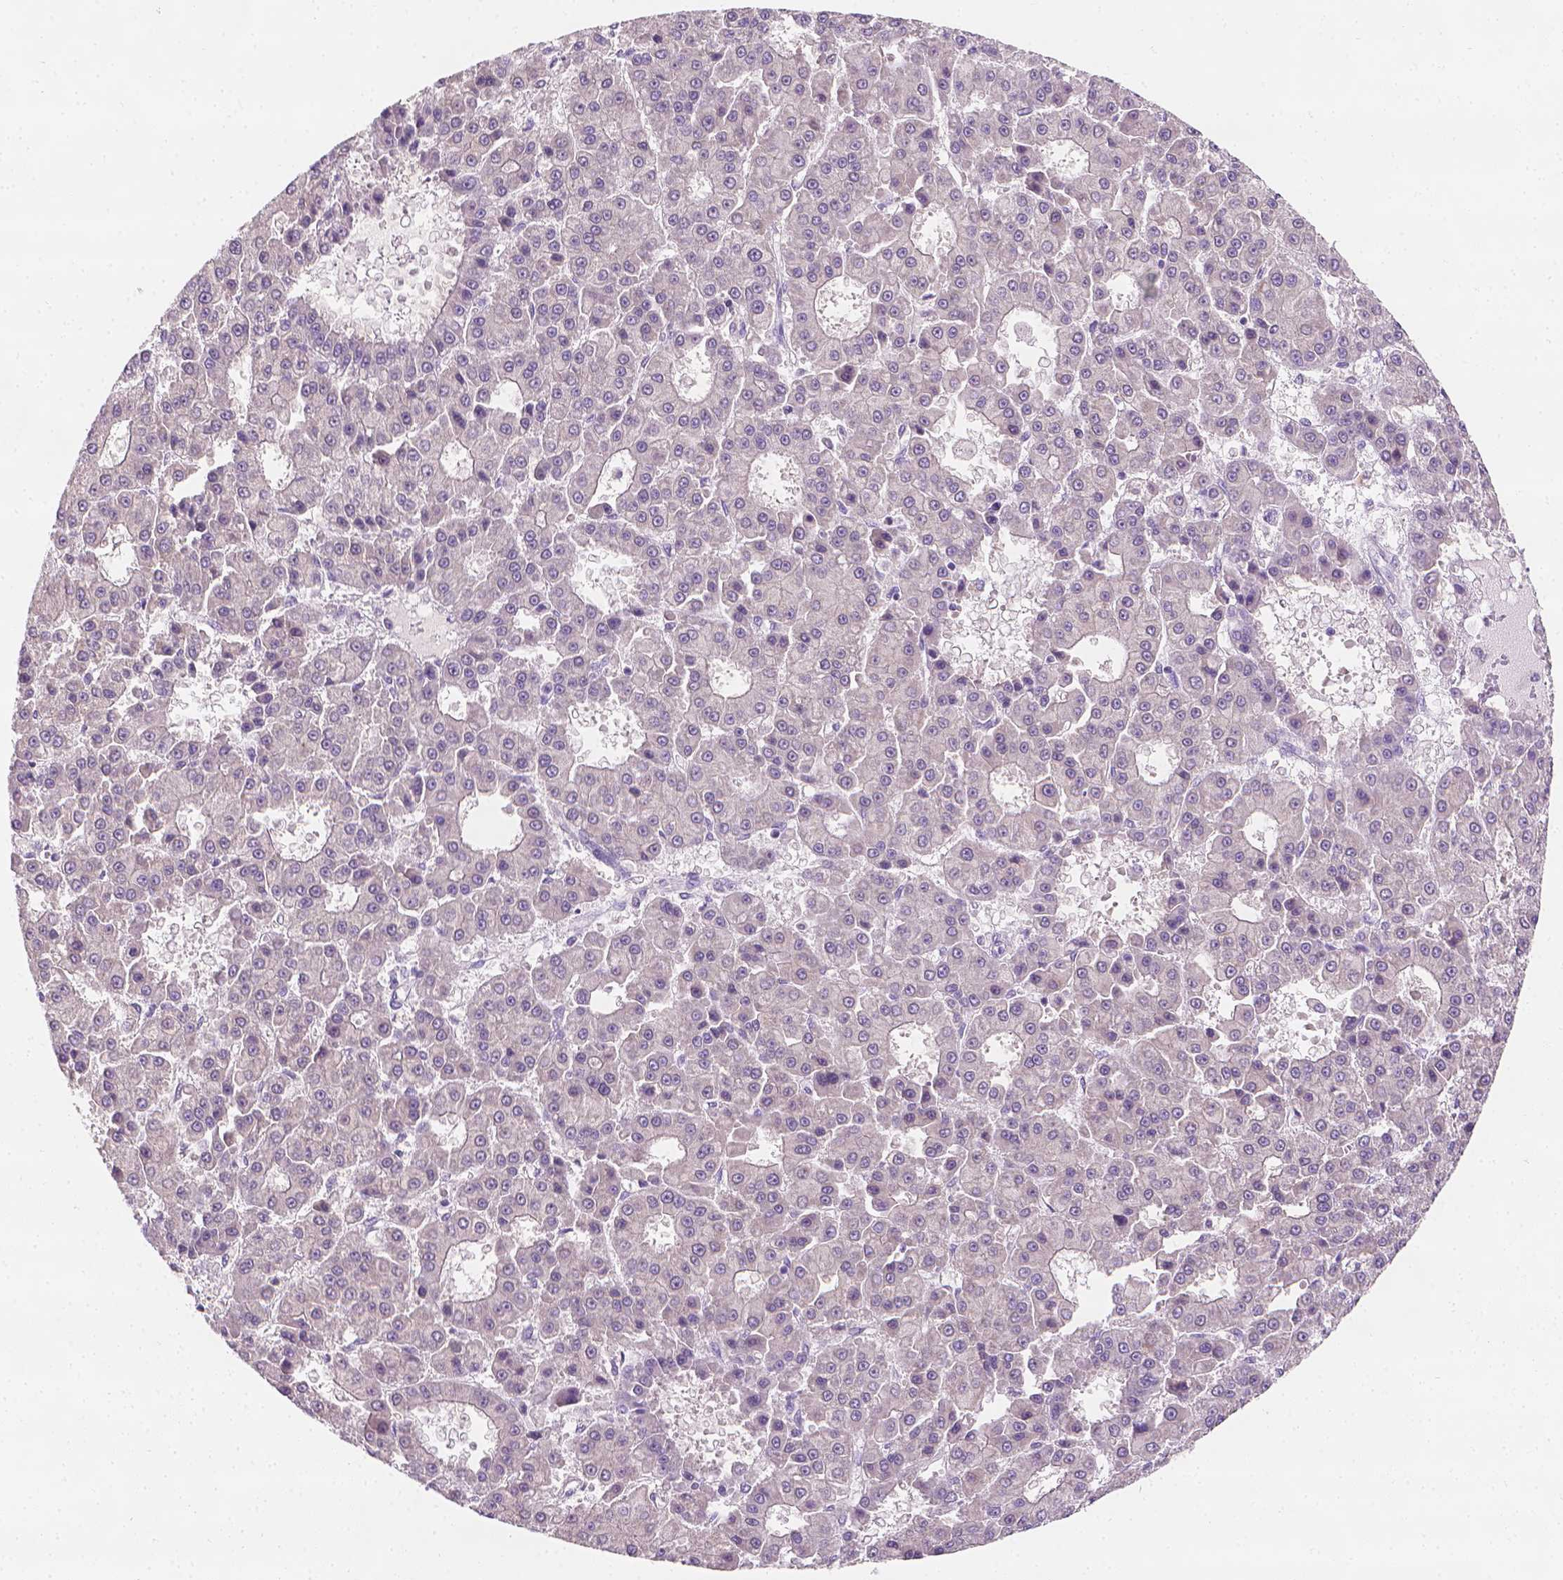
{"staining": {"intensity": "negative", "quantity": "none", "location": "none"}, "tissue": "liver cancer", "cell_type": "Tumor cells", "image_type": "cancer", "snomed": [{"axis": "morphology", "description": "Carcinoma, Hepatocellular, NOS"}, {"axis": "topography", "description": "Liver"}], "caption": "Photomicrograph shows no protein positivity in tumor cells of liver cancer tissue. (DAB immunohistochemistry (IHC) with hematoxylin counter stain).", "gene": "FASN", "patient": {"sex": "male", "age": 70}}